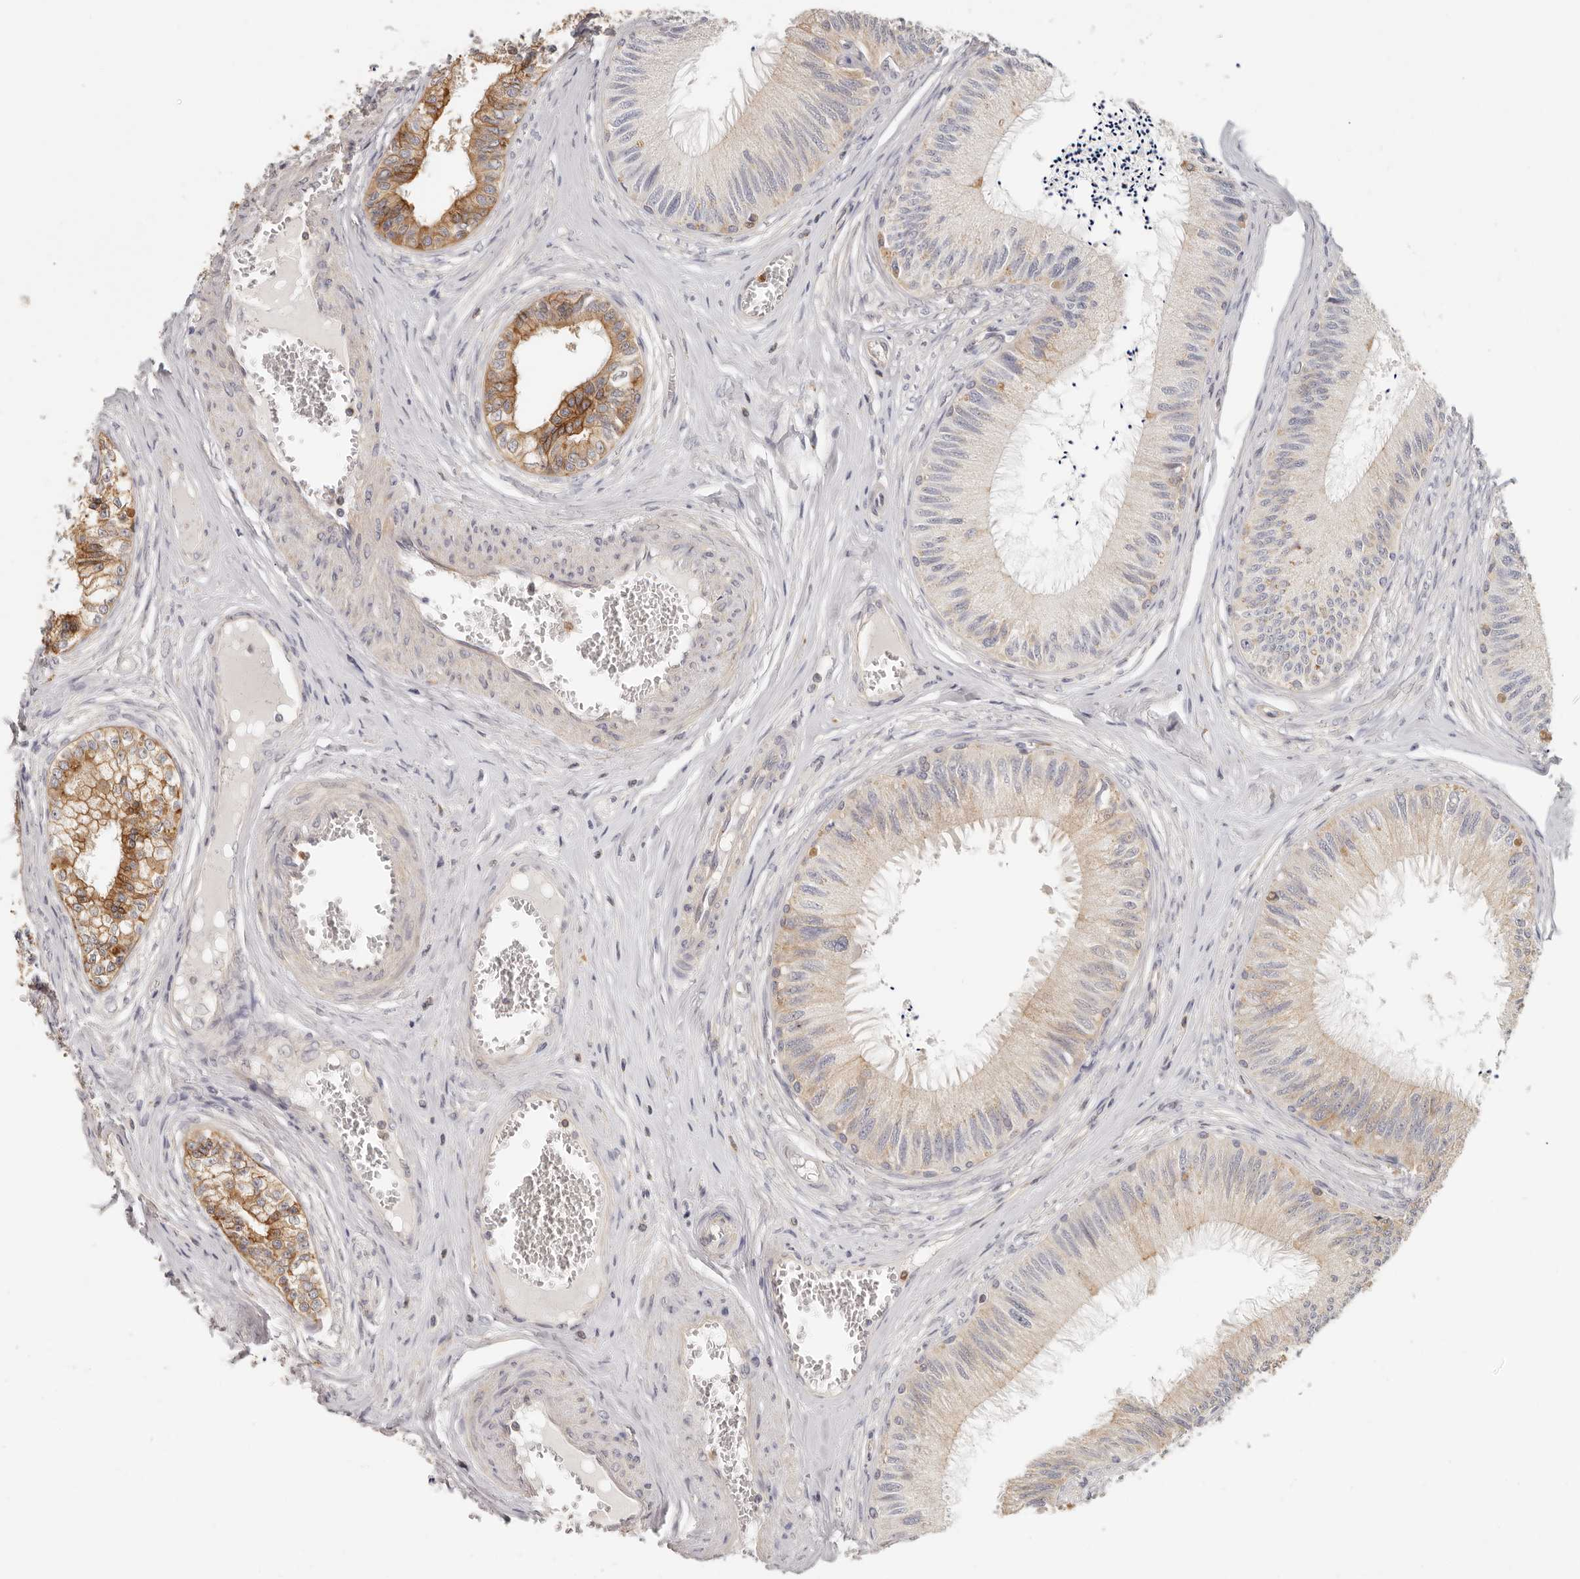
{"staining": {"intensity": "moderate", "quantity": "25%-75%", "location": "cytoplasmic/membranous"}, "tissue": "epididymis", "cell_type": "Glandular cells", "image_type": "normal", "snomed": [{"axis": "morphology", "description": "Normal tissue, NOS"}, {"axis": "topography", "description": "Epididymis"}], "caption": "Protein analysis of benign epididymis shows moderate cytoplasmic/membranous staining in approximately 25%-75% of glandular cells. The staining is performed using DAB brown chromogen to label protein expression. The nuclei are counter-stained blue using hematoxylin.", "gene": "ANXA9", "patient": {"sex": "male", "age": 79}}